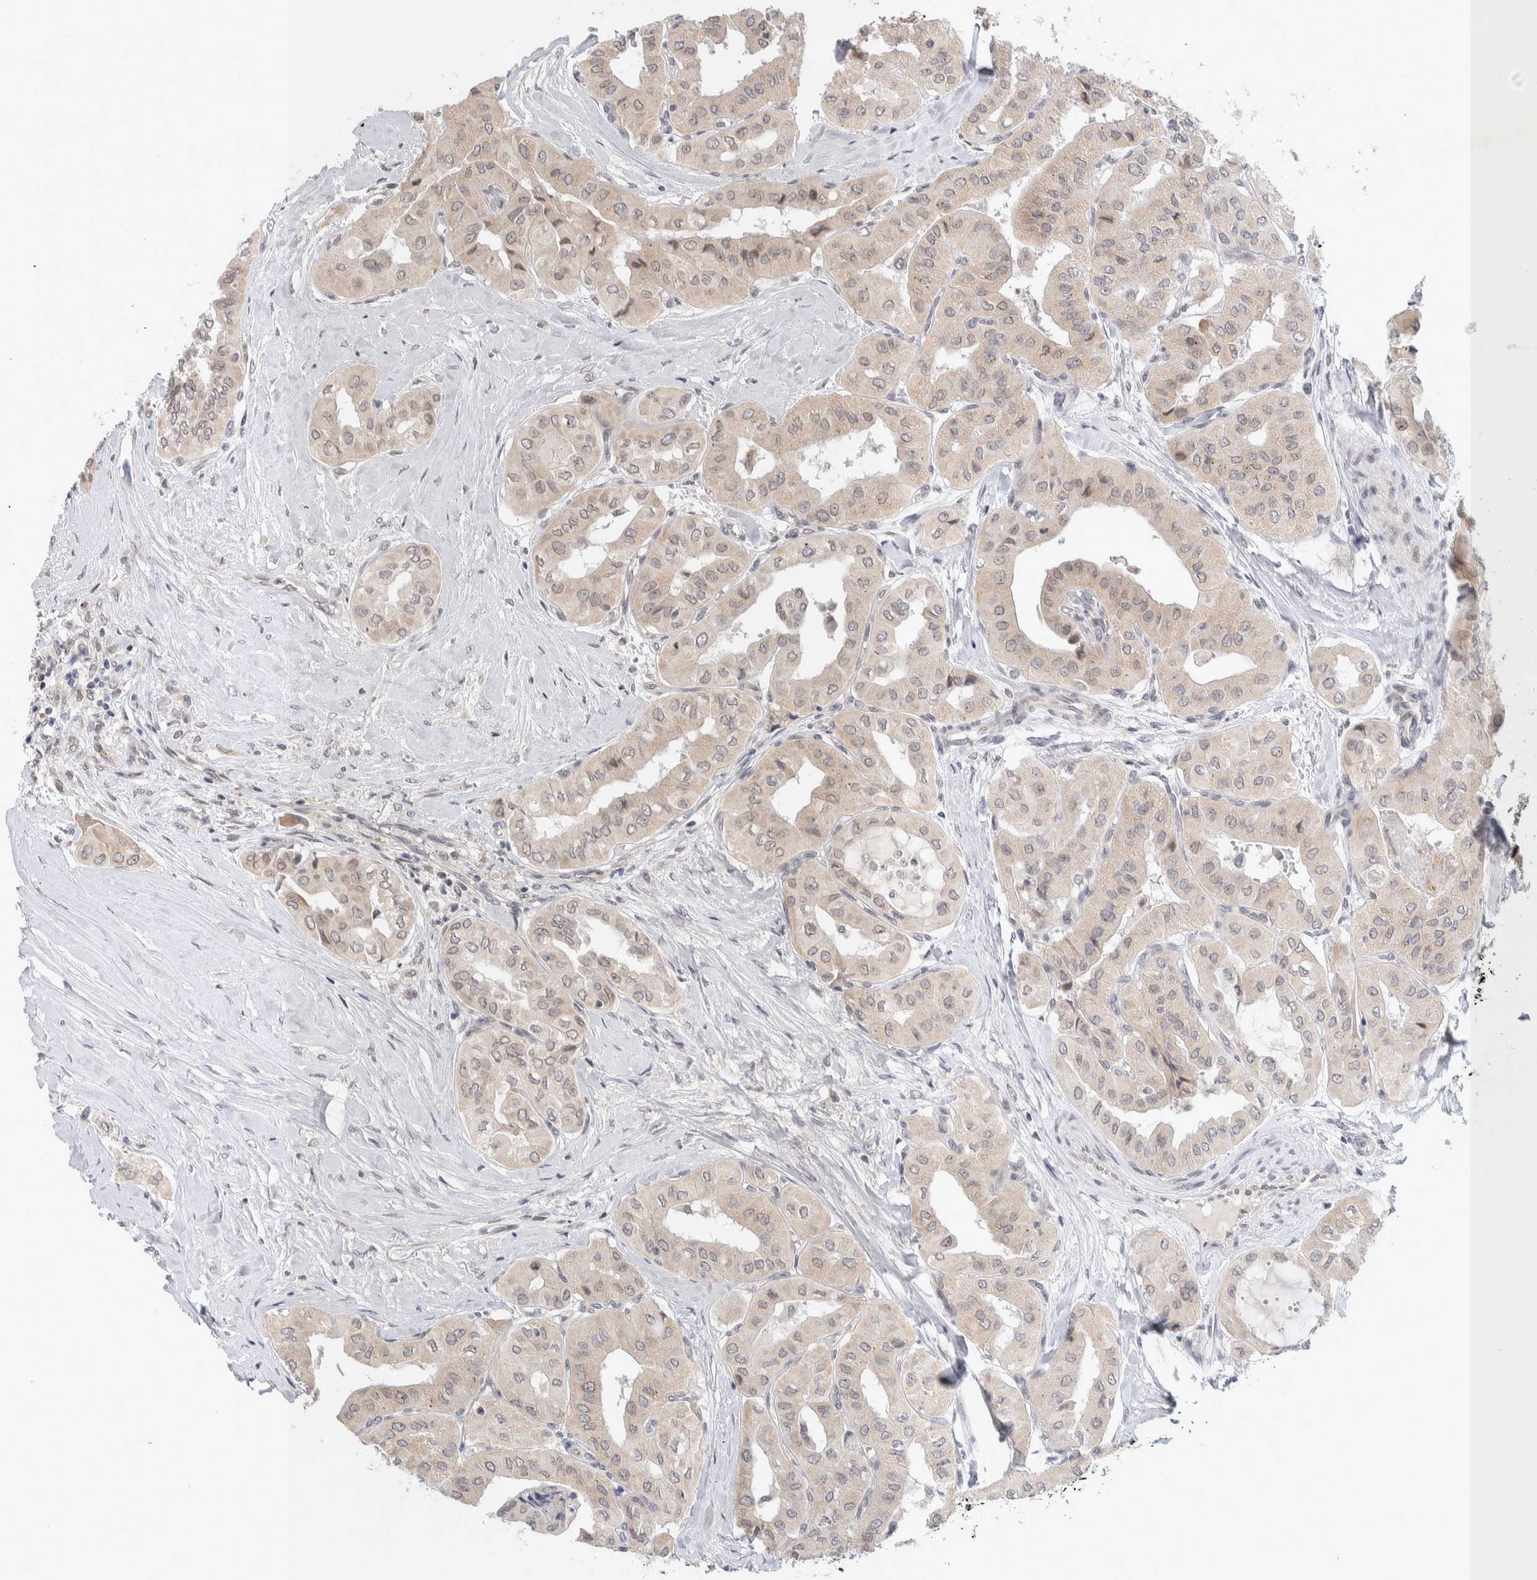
{"staining": {"intensity": "weak", "quantity": ">75%", "location": "cytoplasmic/membranous"}, "tissue": "thyroid cancer", "cell_type": "Tumor cells", "image_type": "cancer", "snomed": [{"axis": "morphology", "description": "Papillary adenocarcinoma, NOS"}, {"axis": "topography", "description": "Thyroid gland"}], "caption": "The immunohistochemical stain shows weak cytoplasmic/membranous positivity in tumor cells of thyroid papillary adenocarcinoma tissue.", "gene": "CRAT", "patient": {"sex": "female", "age": 59}}